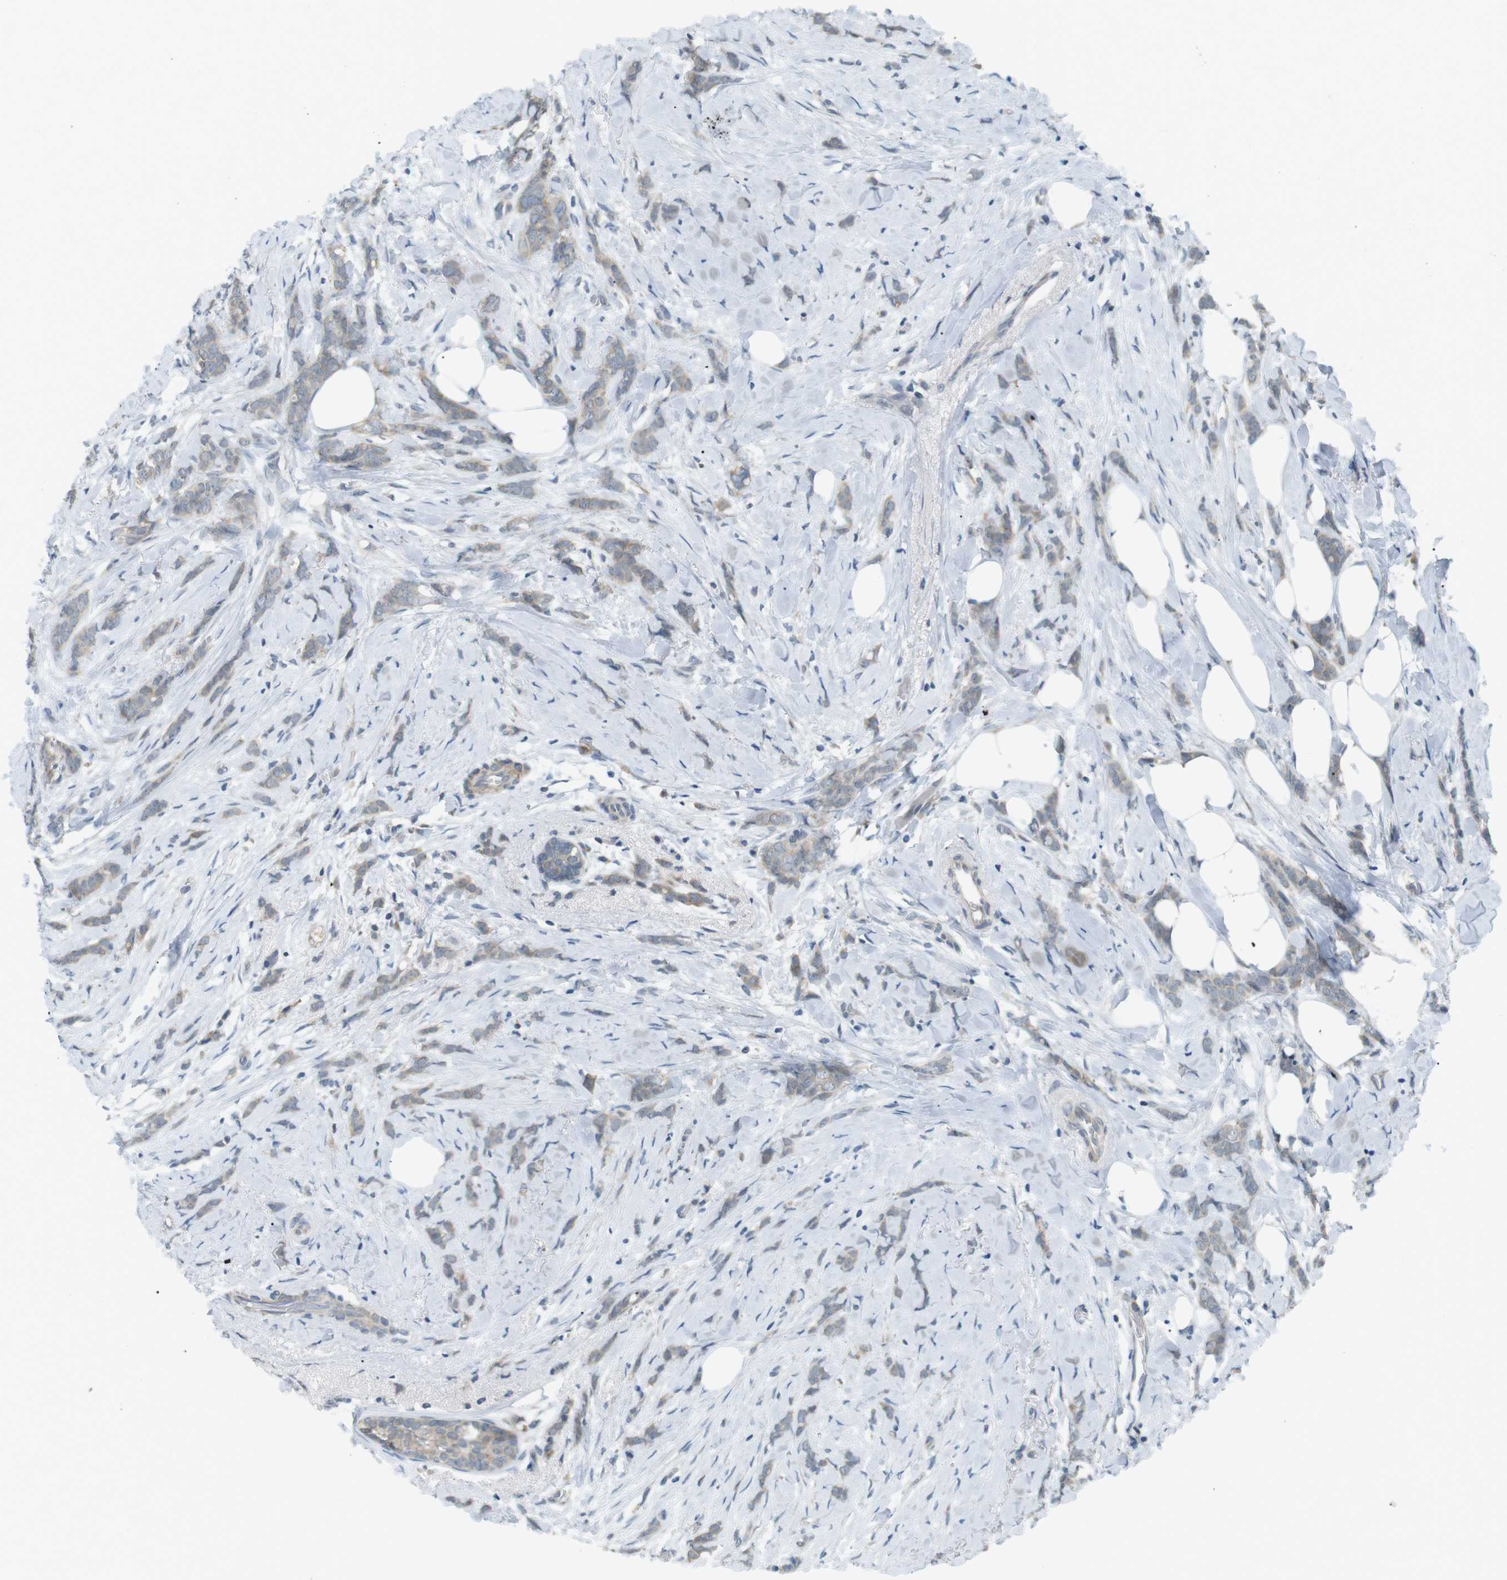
{"staining": {"intensity": "weak", "quantity": "25%-75%", "location": "cytoplasmic/membranous"}, "tissue": "breast cancer", "cell_type": "Tumor cells", "image_type": "cancer", "snomed": [{"axis": "morphology", "description": "Lobular carcinoma, in situ"}, {"axis": "morphology", "description": "Lobular carcinoma"}, {"axis": "topography", "description": "Breast"}], "caption": "Breast cancer (lobular carcinoma in situ) stained with a brown dye shows weak cytoplasmic/membranous positive positivity in about 25%-75% of tumor cells.", "gene": "RTN3", "patient": {"sex": "female", "age": 41}}